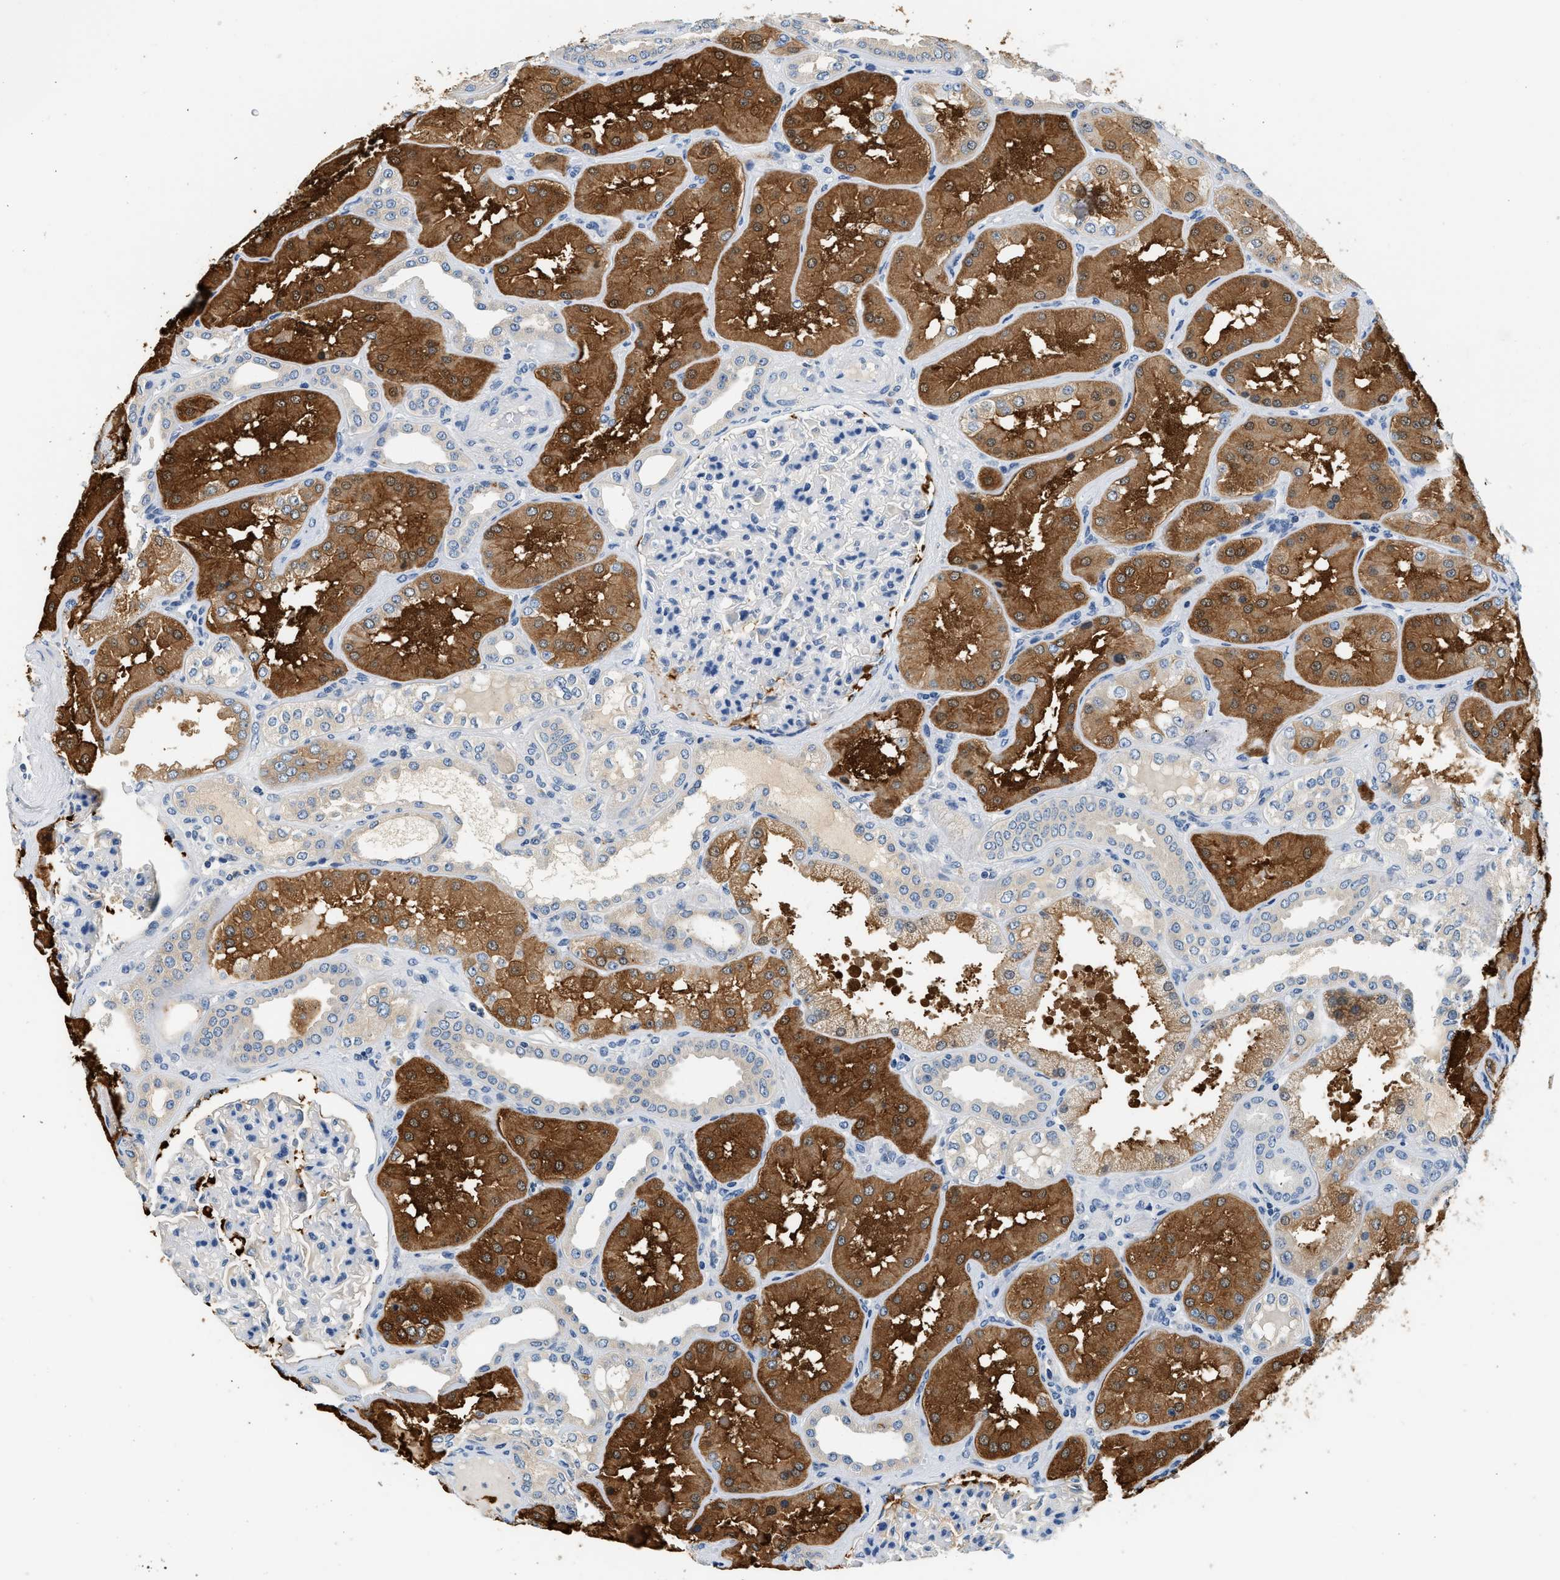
{"staining": {"intensity": "weak", "quantity": "<25%", "location": "cytoplasmic/membranous"}, "tissue": "kidney", "cell_type": "Cells in glomeruli", "image_type": "normal", "snomed": [{"axis": "morphology", "description": "Normal tissue, NOS"}, {"axis": "topography", "description": "Kidney"}], "caption": "High magnification brightfield microscopy of benign kidney stained with DAB (3,3'-diaminobenzidine) (brown) and counterstained with hematoxylin (blue): cells in glomeruli show no significant staining.", "gene": "SLC35E1", "patient": {"sex": "female", "age": 56}}